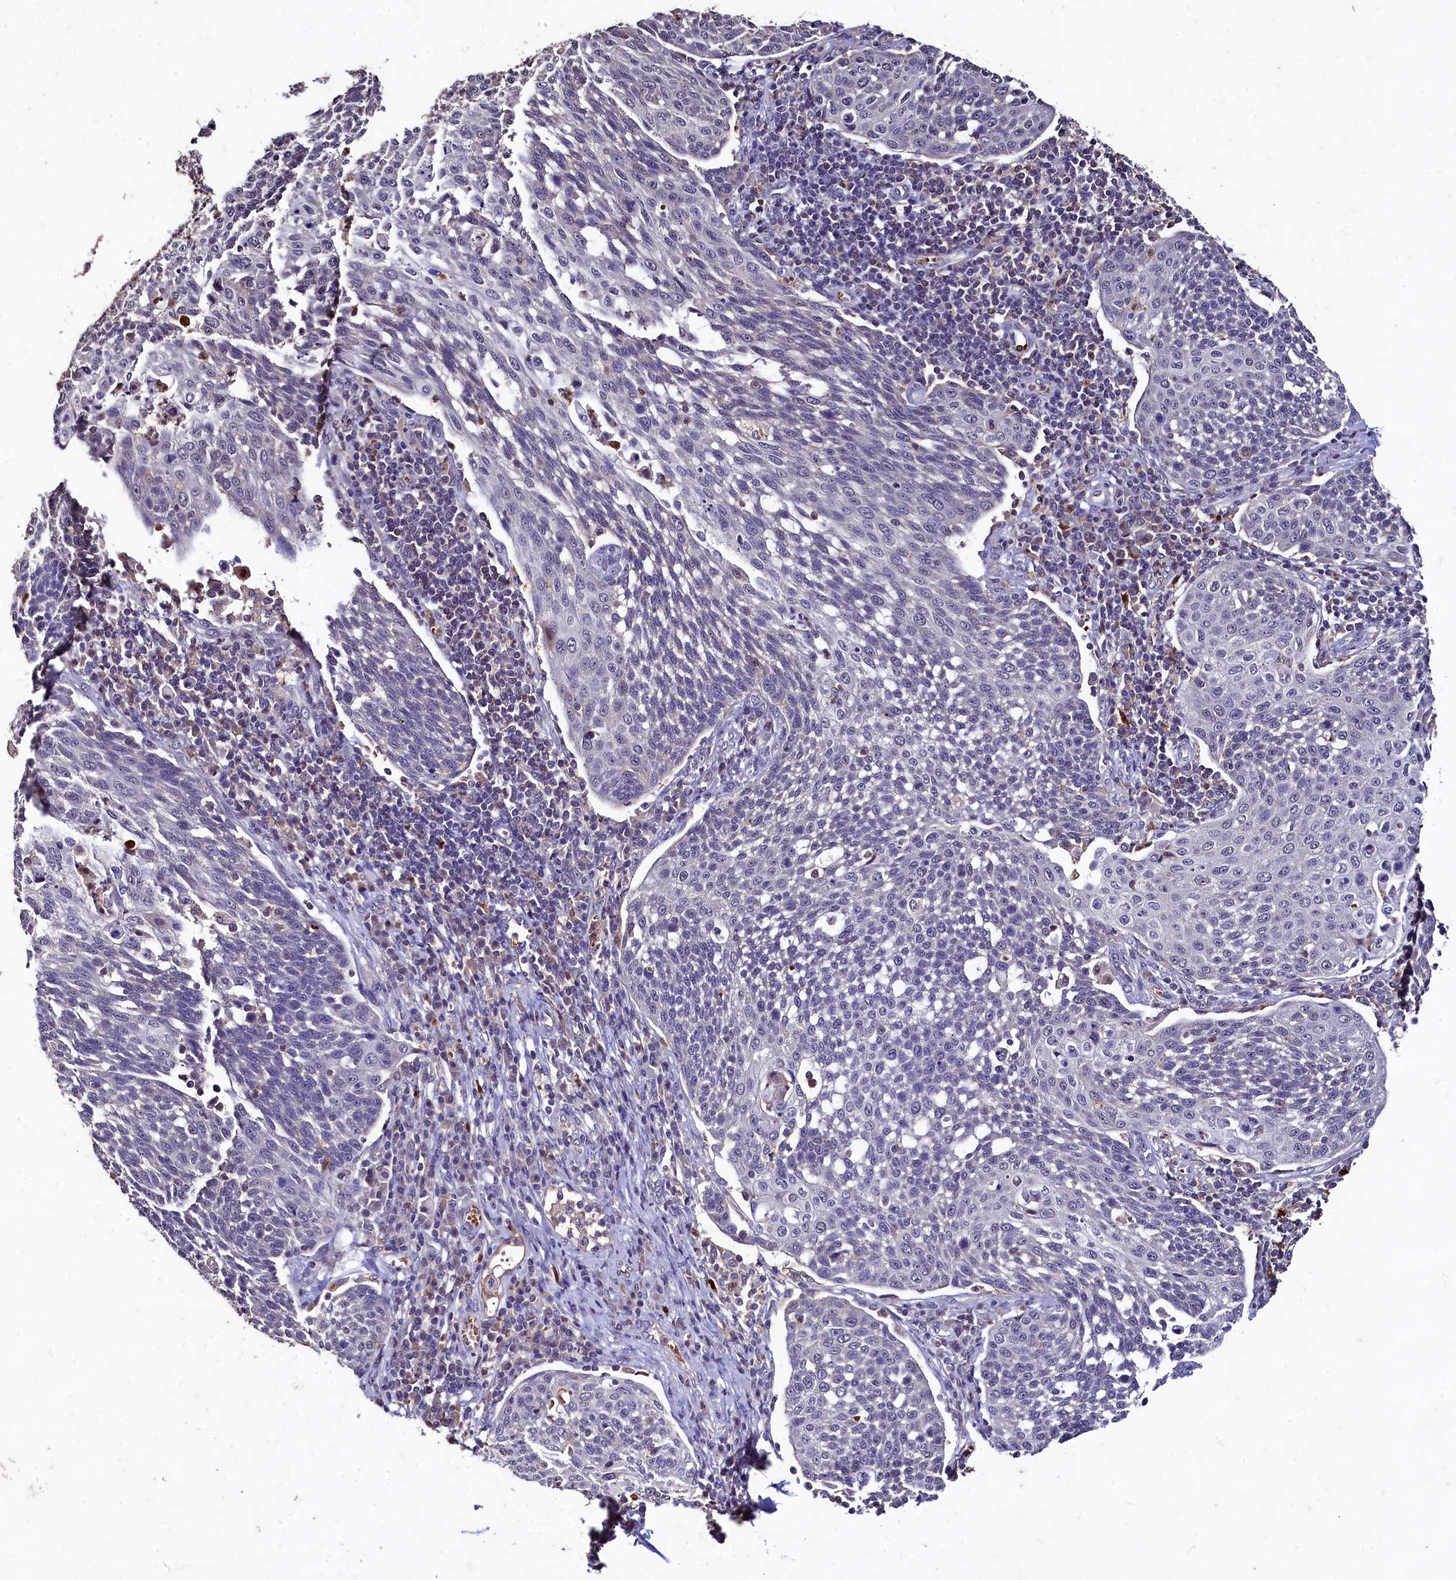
{"staining": {"intensity": "negative", "quantity": "none", "location": "none"}, "tissue": "cervical cancer", "cell_type": "Tumor cells", "image_type": "cancer", "snomed": [{"axis": "morphology", "description": "Squamous cell carcinoma, NOS"}, {"axis": "topography", "description": "Cervix"}], "caption": "Immunohistochemistry photomicrograph of human cervical squamous cell carcinoma stained for a protein (brown), which displays no positivity in tumor cells. (Stains: DAB immunohistochemistry (IHC) with hematoxylin counter stain, Microscopy: brightfield microscopy at high magnification).", "gene": "CSTPP1", "patient": {"sex": "female", "age": 34}}